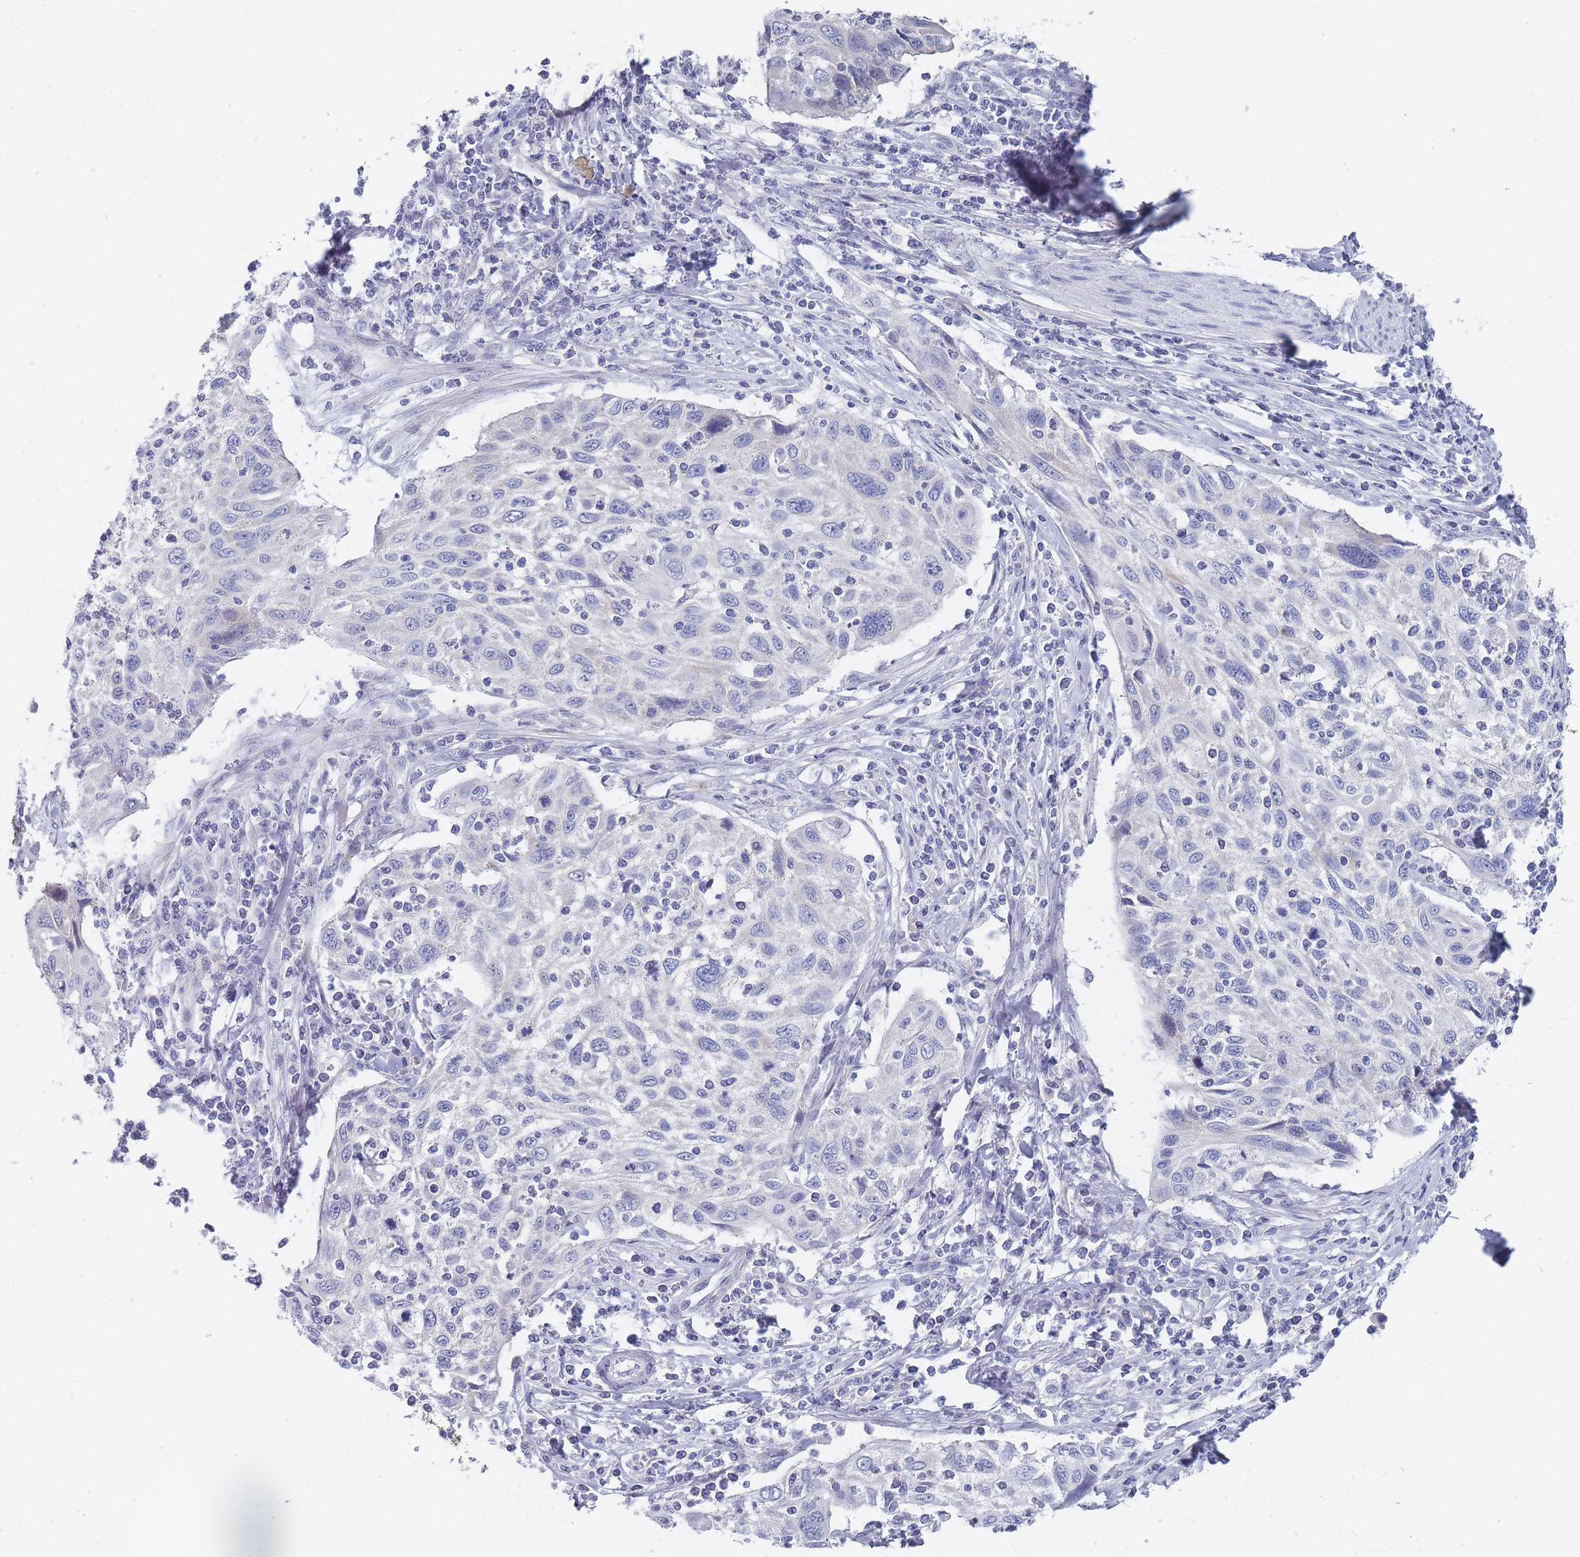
{"staining": {"intensity": "negative", "quantity": "none", "location": "none"}, "tissue": "cervical cancer", "cell_type": "Tumor cells", "image_type": "cancer", "snomed": [{"axis": "morphology", "description": "Squamous cell carcinoma, NOS"}, {"axis": "topography", "description": "Cervix"}], "caption": "A high-resolution histopathology image shows immunohistochemistry (IHC) staining of cervical squamous cell carcinoma, which exhibits no significant positivity in tumor cells.", "gene": "PIGU", "patient": {"sex": "female", "age": 70}}